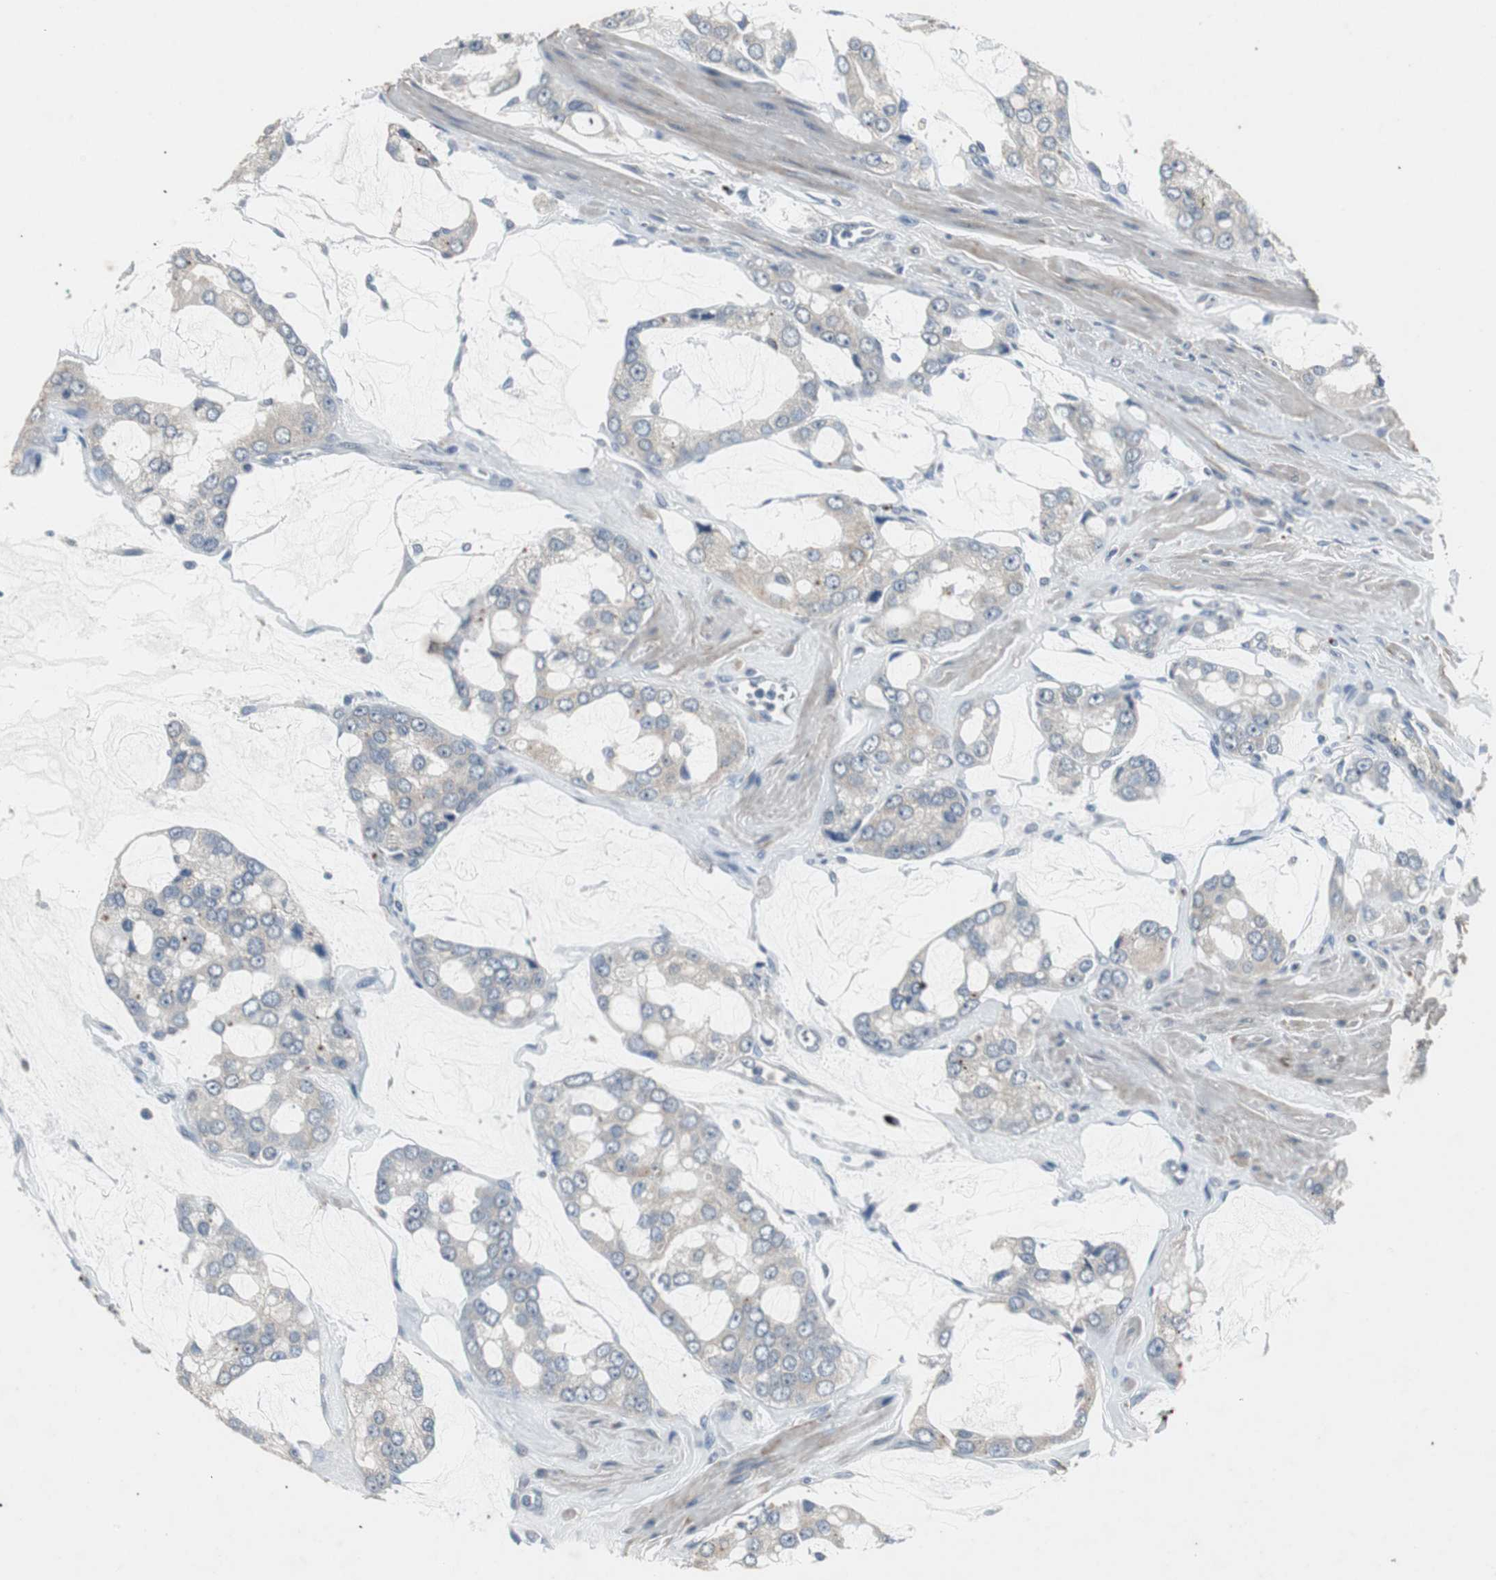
{"staining": {"intensity": "weak", "quantity": "<25%", "location": "cytoplasmic/membranous"}, "tissue": "prostate cancer", "cell_type": "Tumor cells", "image_type": "cancer", "snomed": [{"axis": "morphology", "description": "Adenocarcinoma, High grade"}, {"axis": "topography", "description": "Prostate"}], "caption": "High magnification brightfield microscopy of prostate cancer (high-grade adenocarcinoma) stained with DAB (3,3'-diaminobenzidine) (brown) and counterstained with hematoxylin (blue): tumor cells show no significant positivity.", "gene": "PCYT1B", "patient": {"sex": "male", "age": 67}}